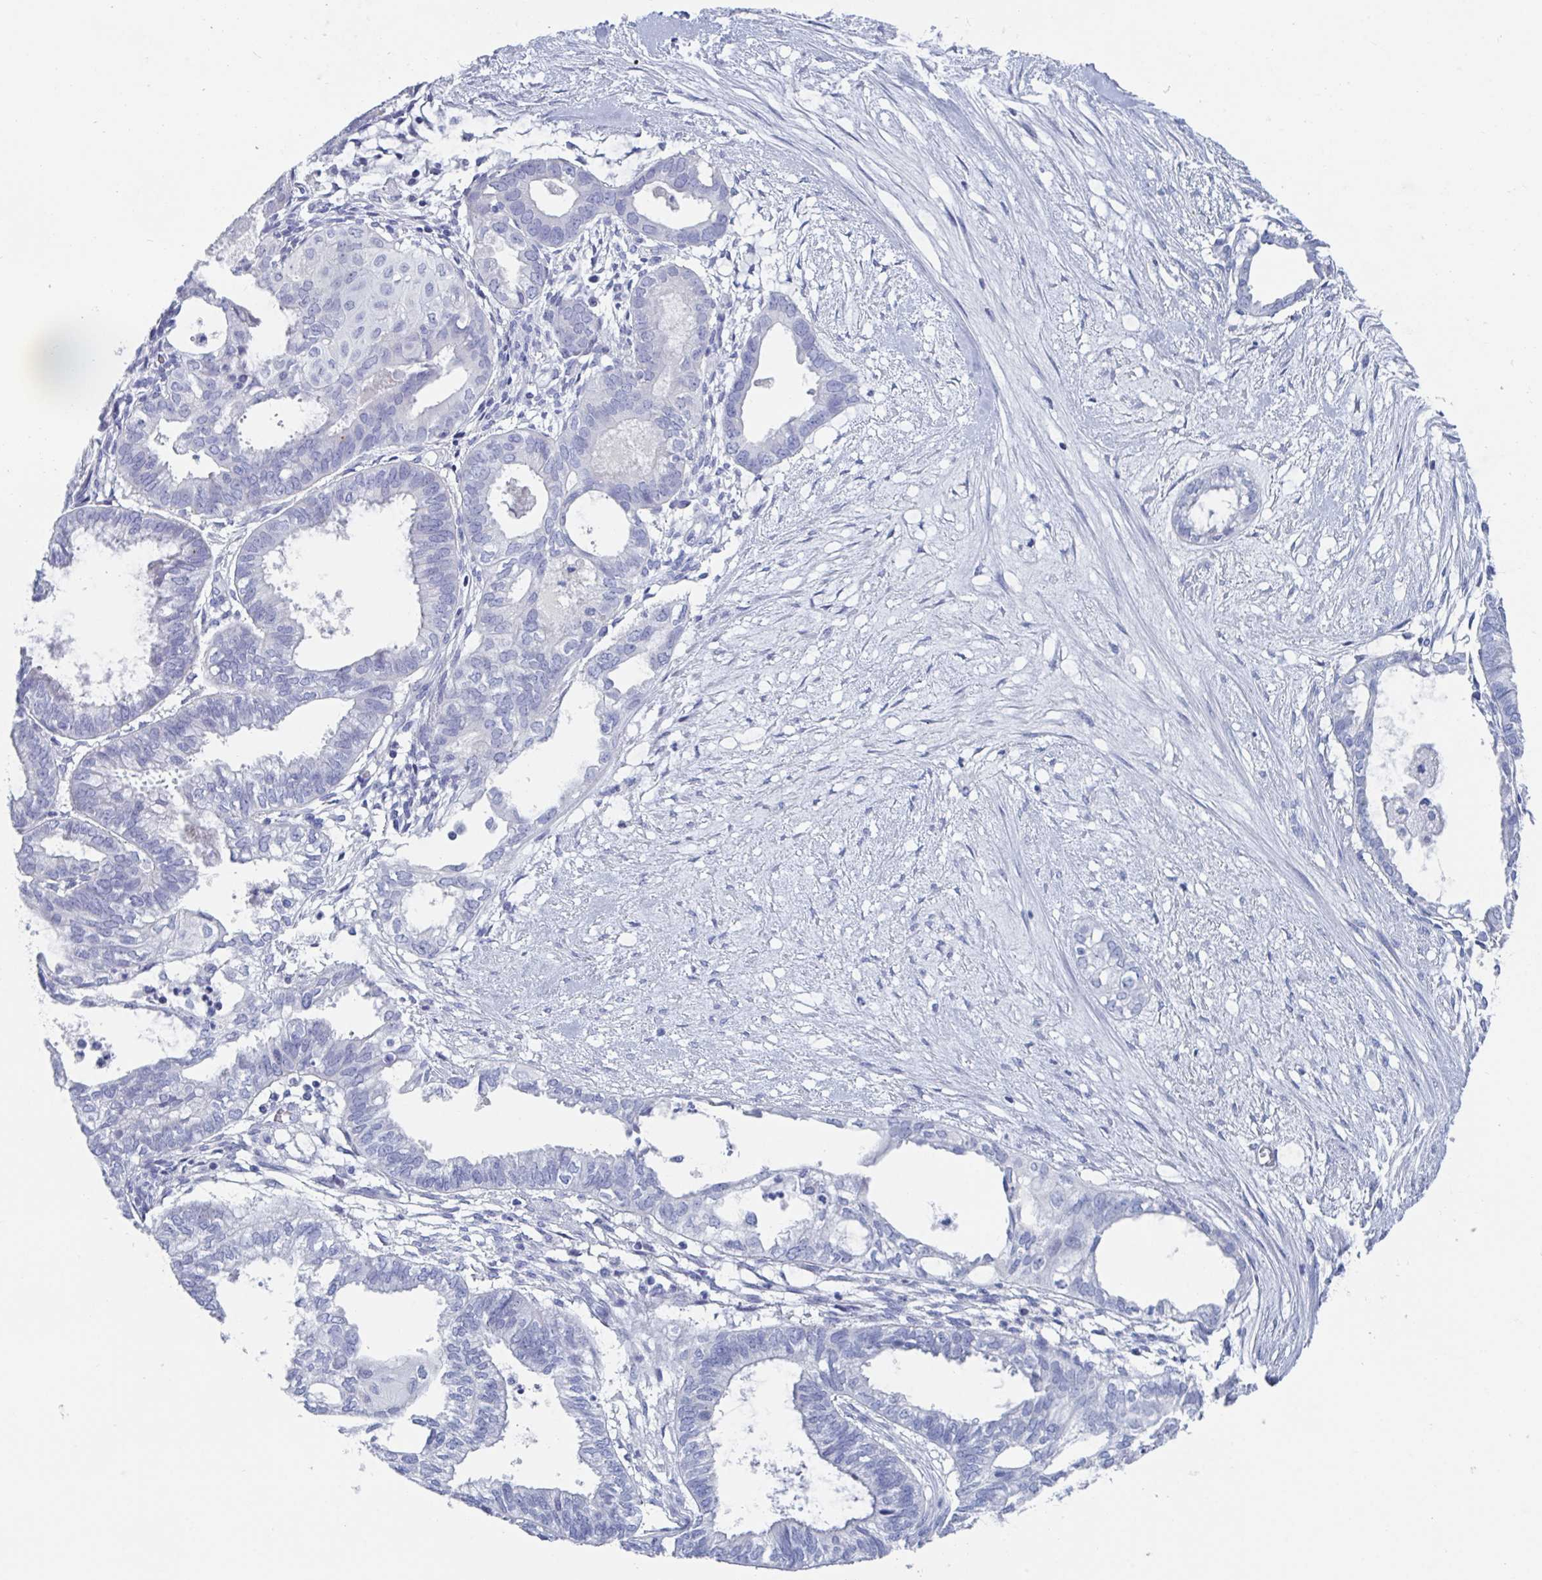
{"staining": {"intensity": "negative", "quantity": "none", "location": "none"}, "tissue": "ovarian cancer", "cell_type": "Tumor cells", "image_type": "cancer", "snomed": [{"axis": "morphology", "description": "Carcinoma, endometroid"}, {"axis": "topography", "description": "Ovary"}], "caption": "An IHC micrograph of ovarian cancer is shown. There is no staining in tumor cells of ovarian cancer.", "gene": "DPEP3", "patient": {"sex": "female", "age": 64}}